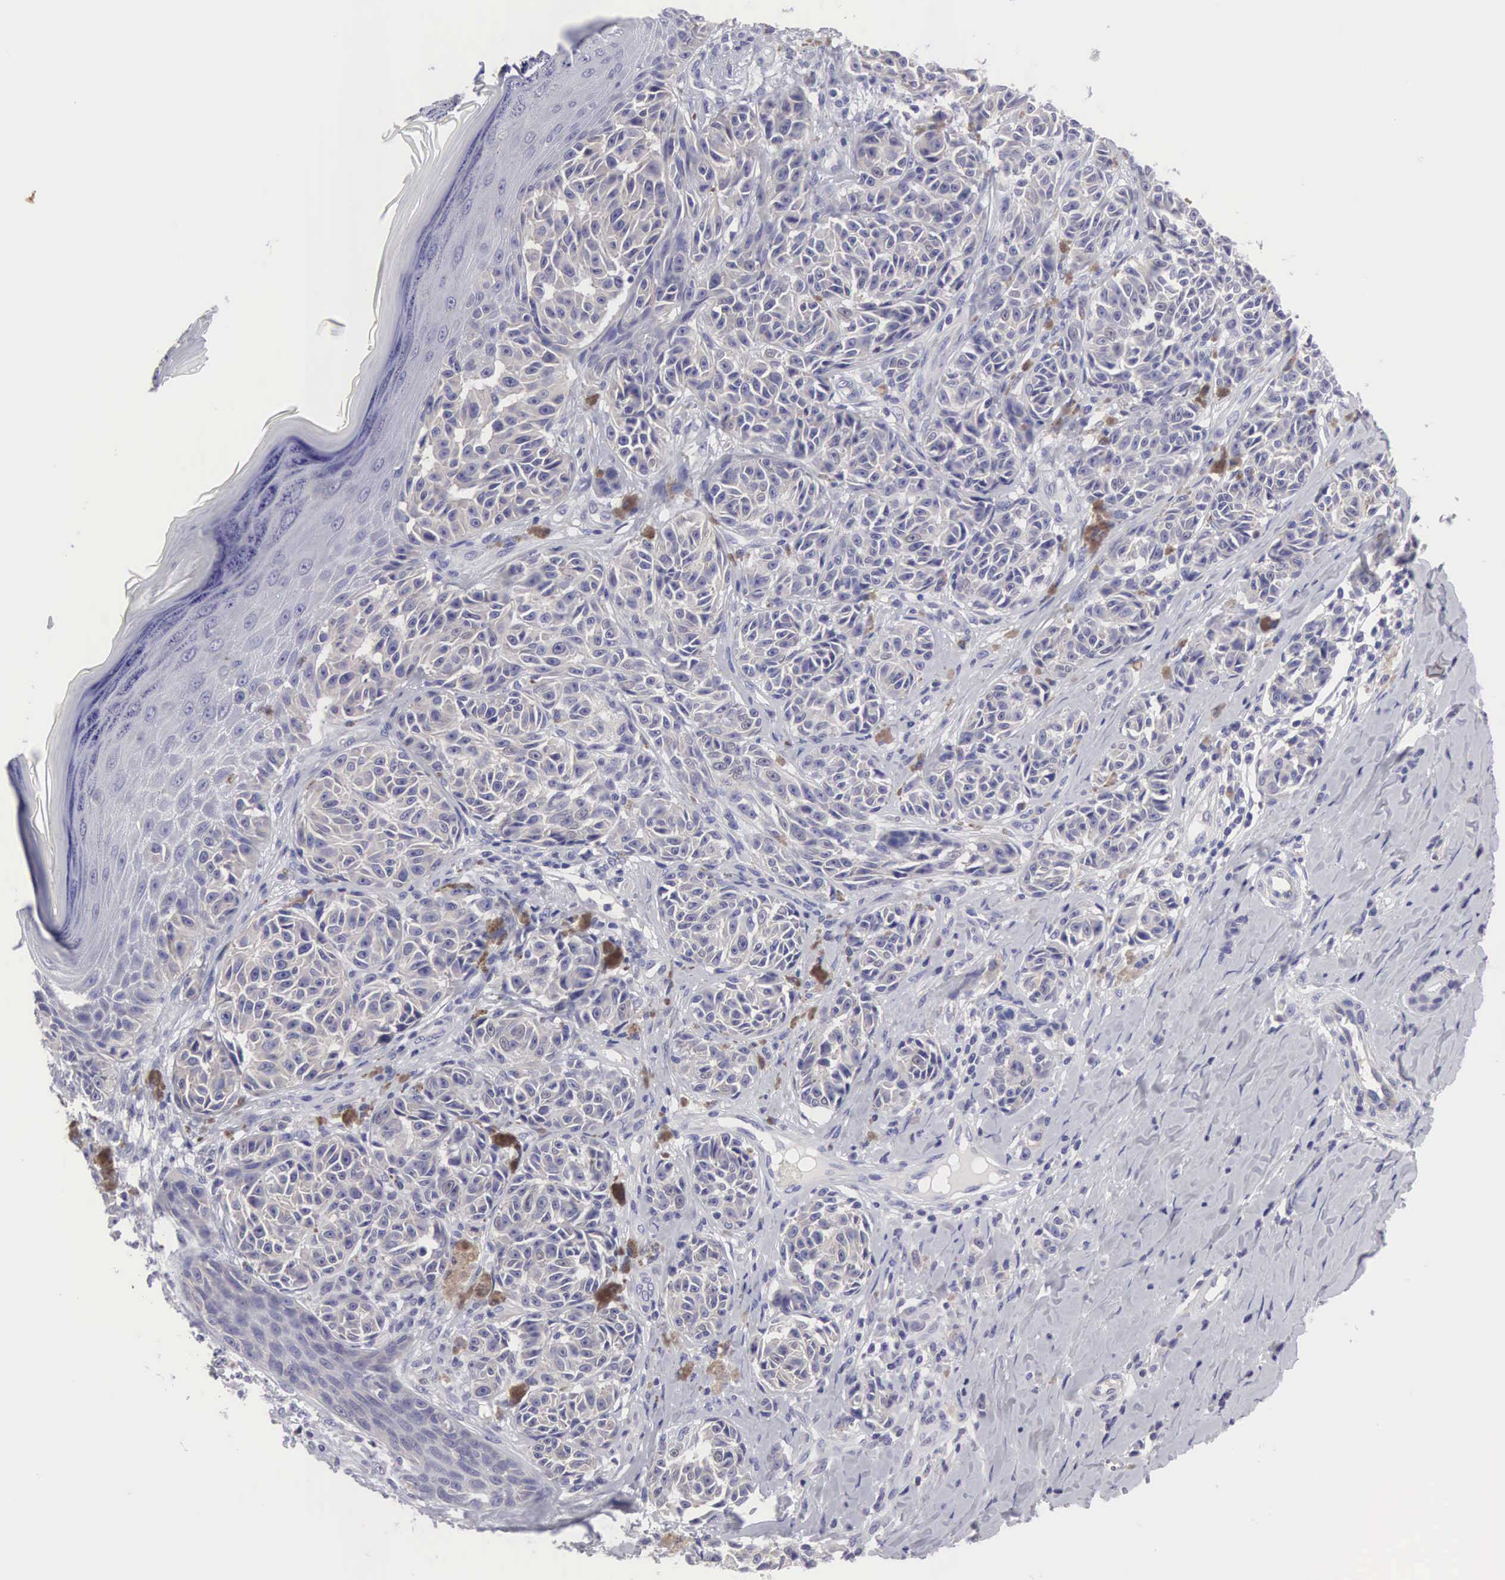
{"staining": {"intensity": "negative", "quantity": "none", "location": "none"}, "tissue": "melanoma", "cell_type": "Tumor cells", "image_type": "cancer", "snomed": [{"axis": "morphology", "description": "Malignant melanoma, NOS"}, {"axis": "topography", "description": "Skin"}], "caption": "The IHC image has no significant staining in tumor cells of malignant melanoma tissue.", "gene": "SLITRK4", "patient": {"sex": "male", "age": 49}}